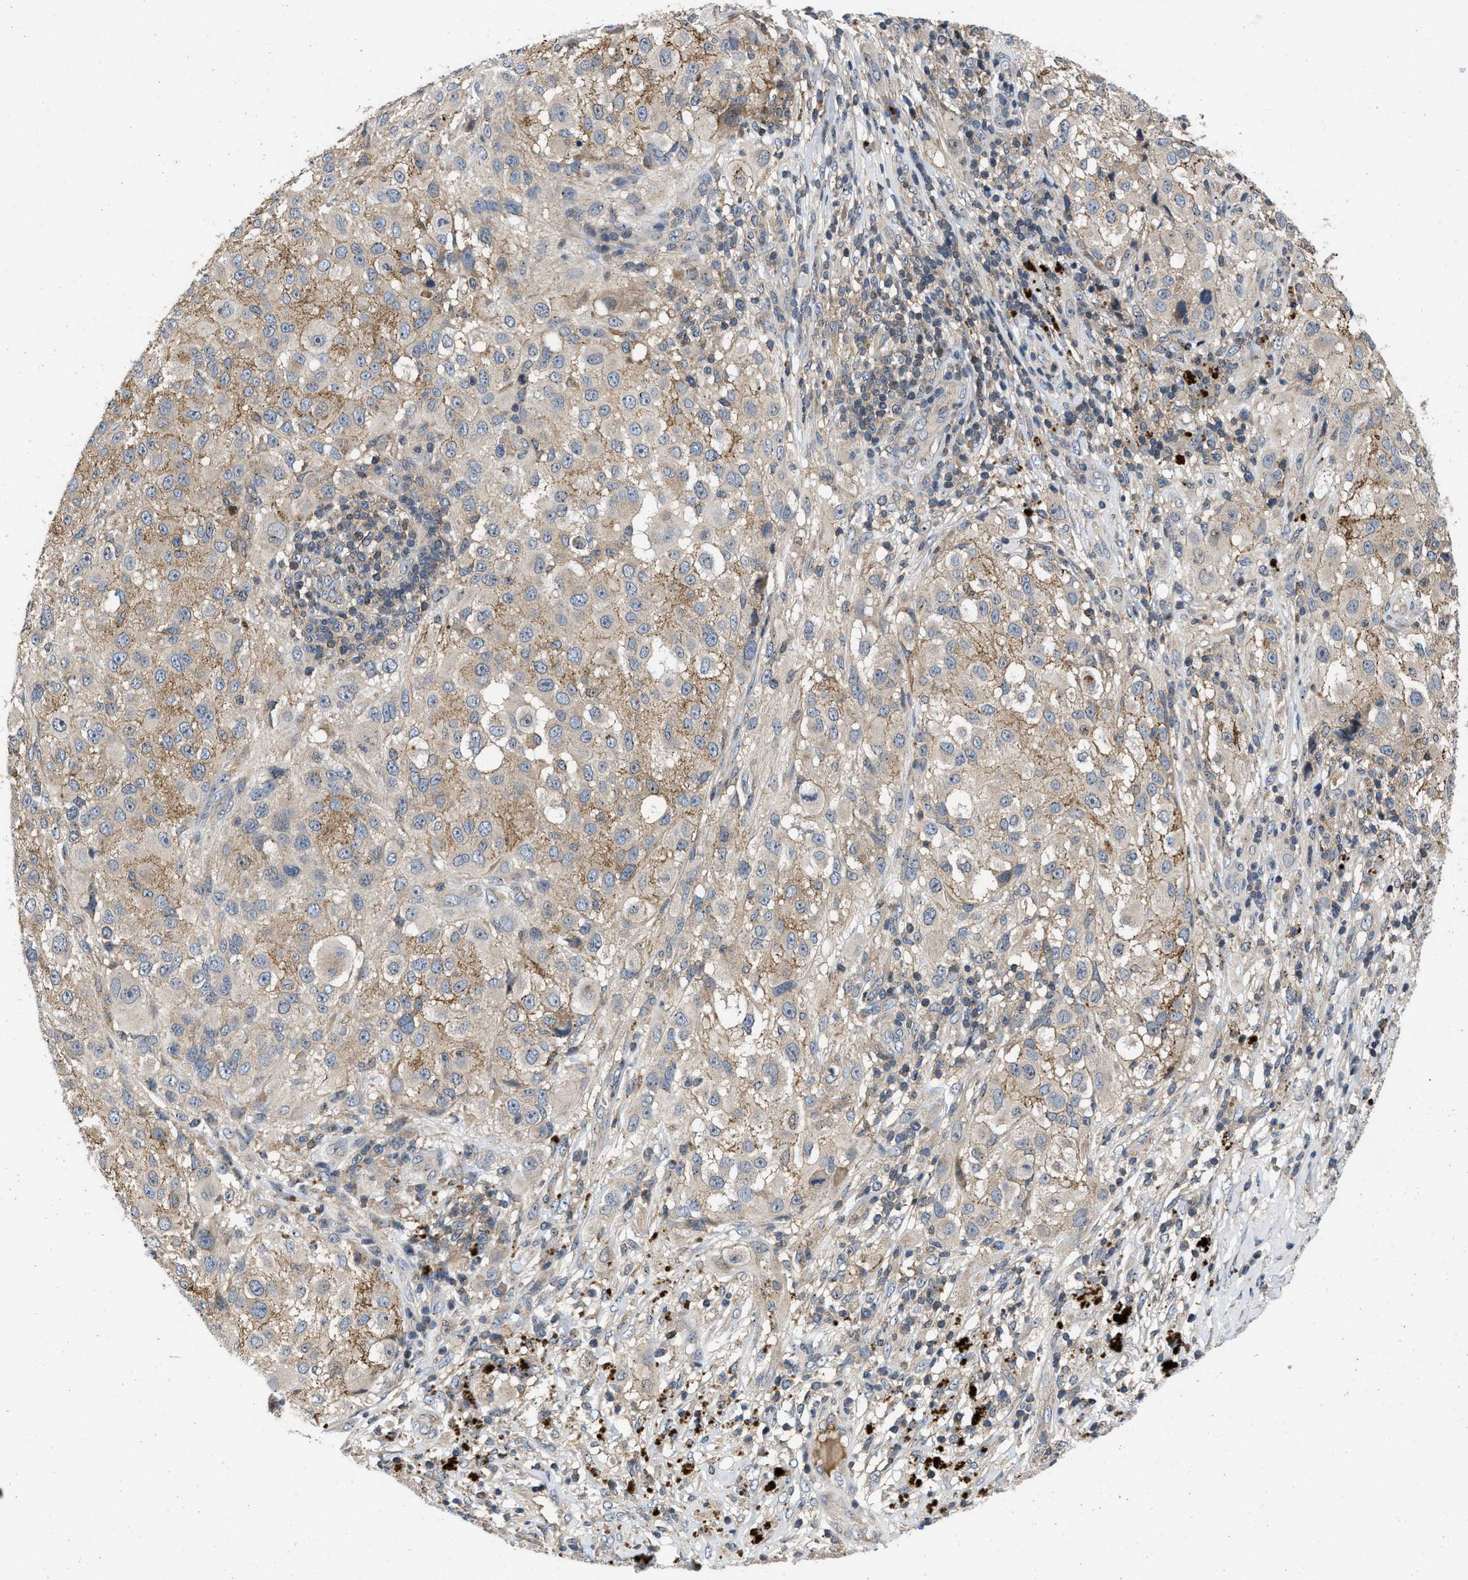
{"staining": {"intensity": "weak", "quantity": "25%-75%", "location": "cytoplasmic/membranous"}, "tissue": "melanoma", "cell_type": "Tumor cells", "image_type": "cancer", "snomed": [{"axis": "morphology", "description": "Necrosis, NOS"}, {"axis": "morphology", "description": "Malignant melanoma, NOS"}, {"axis": "topography", "description": "Skin"}], "caption": "Tumor cells demonstrate weak cytoplasmic/membranous staining in approximately 25%-75% of cells in melanoma.", "gene": "PRDM14", "patient": {"sex": "female", "age": 87}}